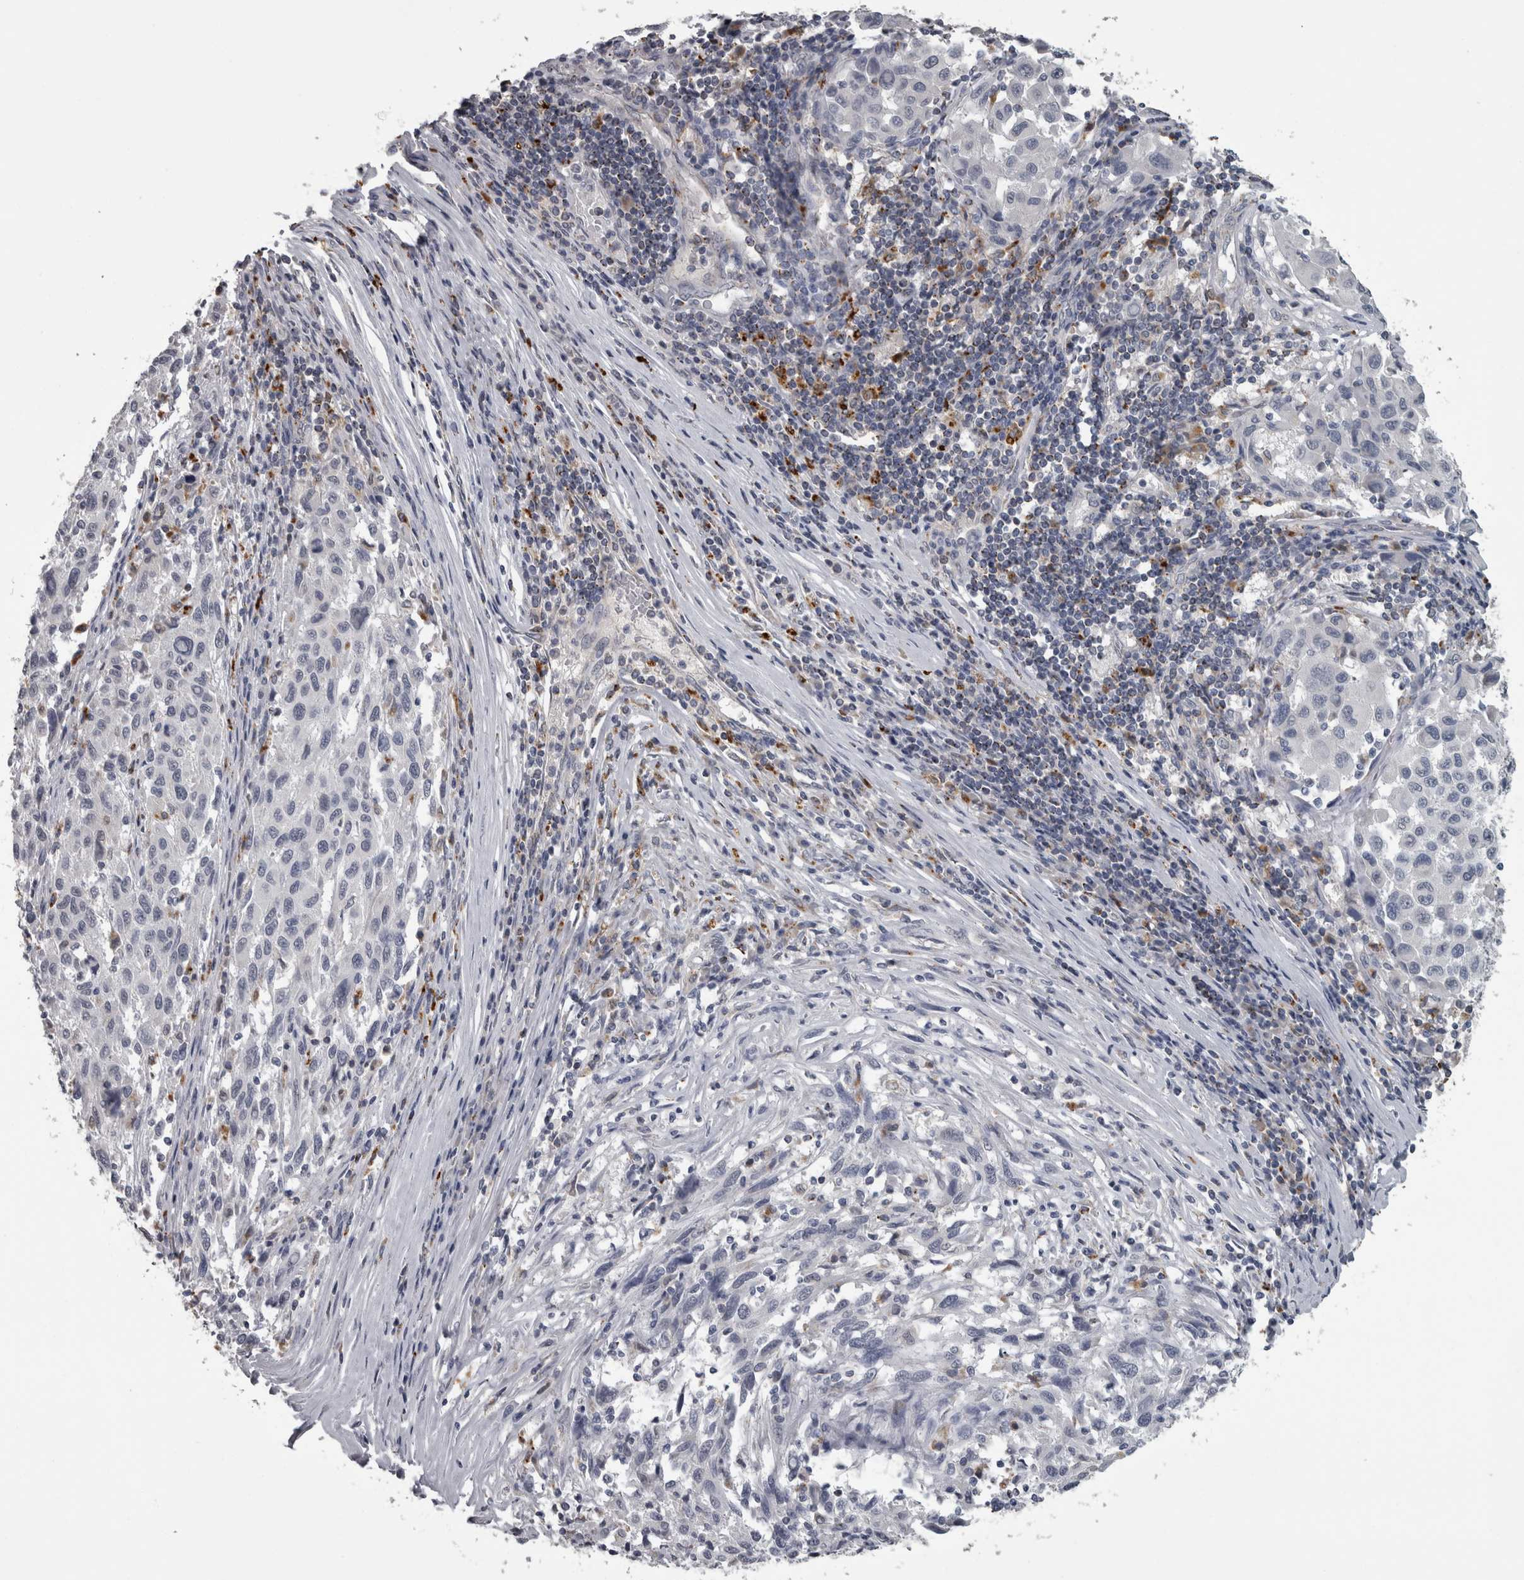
{"staining": {"intensity": "negative", "quantity": "none", "location": "none"}, "tissue": "melanoma", "cell_type": "Tumor cells", "image_type": "cancer", "snomed": [{"axis": "morphology", "description": "Malignant melanoma, Metastatic site"}, {"axis": "topography", "description": "Lymph node"}], "caption": "Protein analysis of melanoma exhibits no significant positivity in tumor cells.", "gene": "NAAA", "patient": {"sex": "male", "age": 61}}